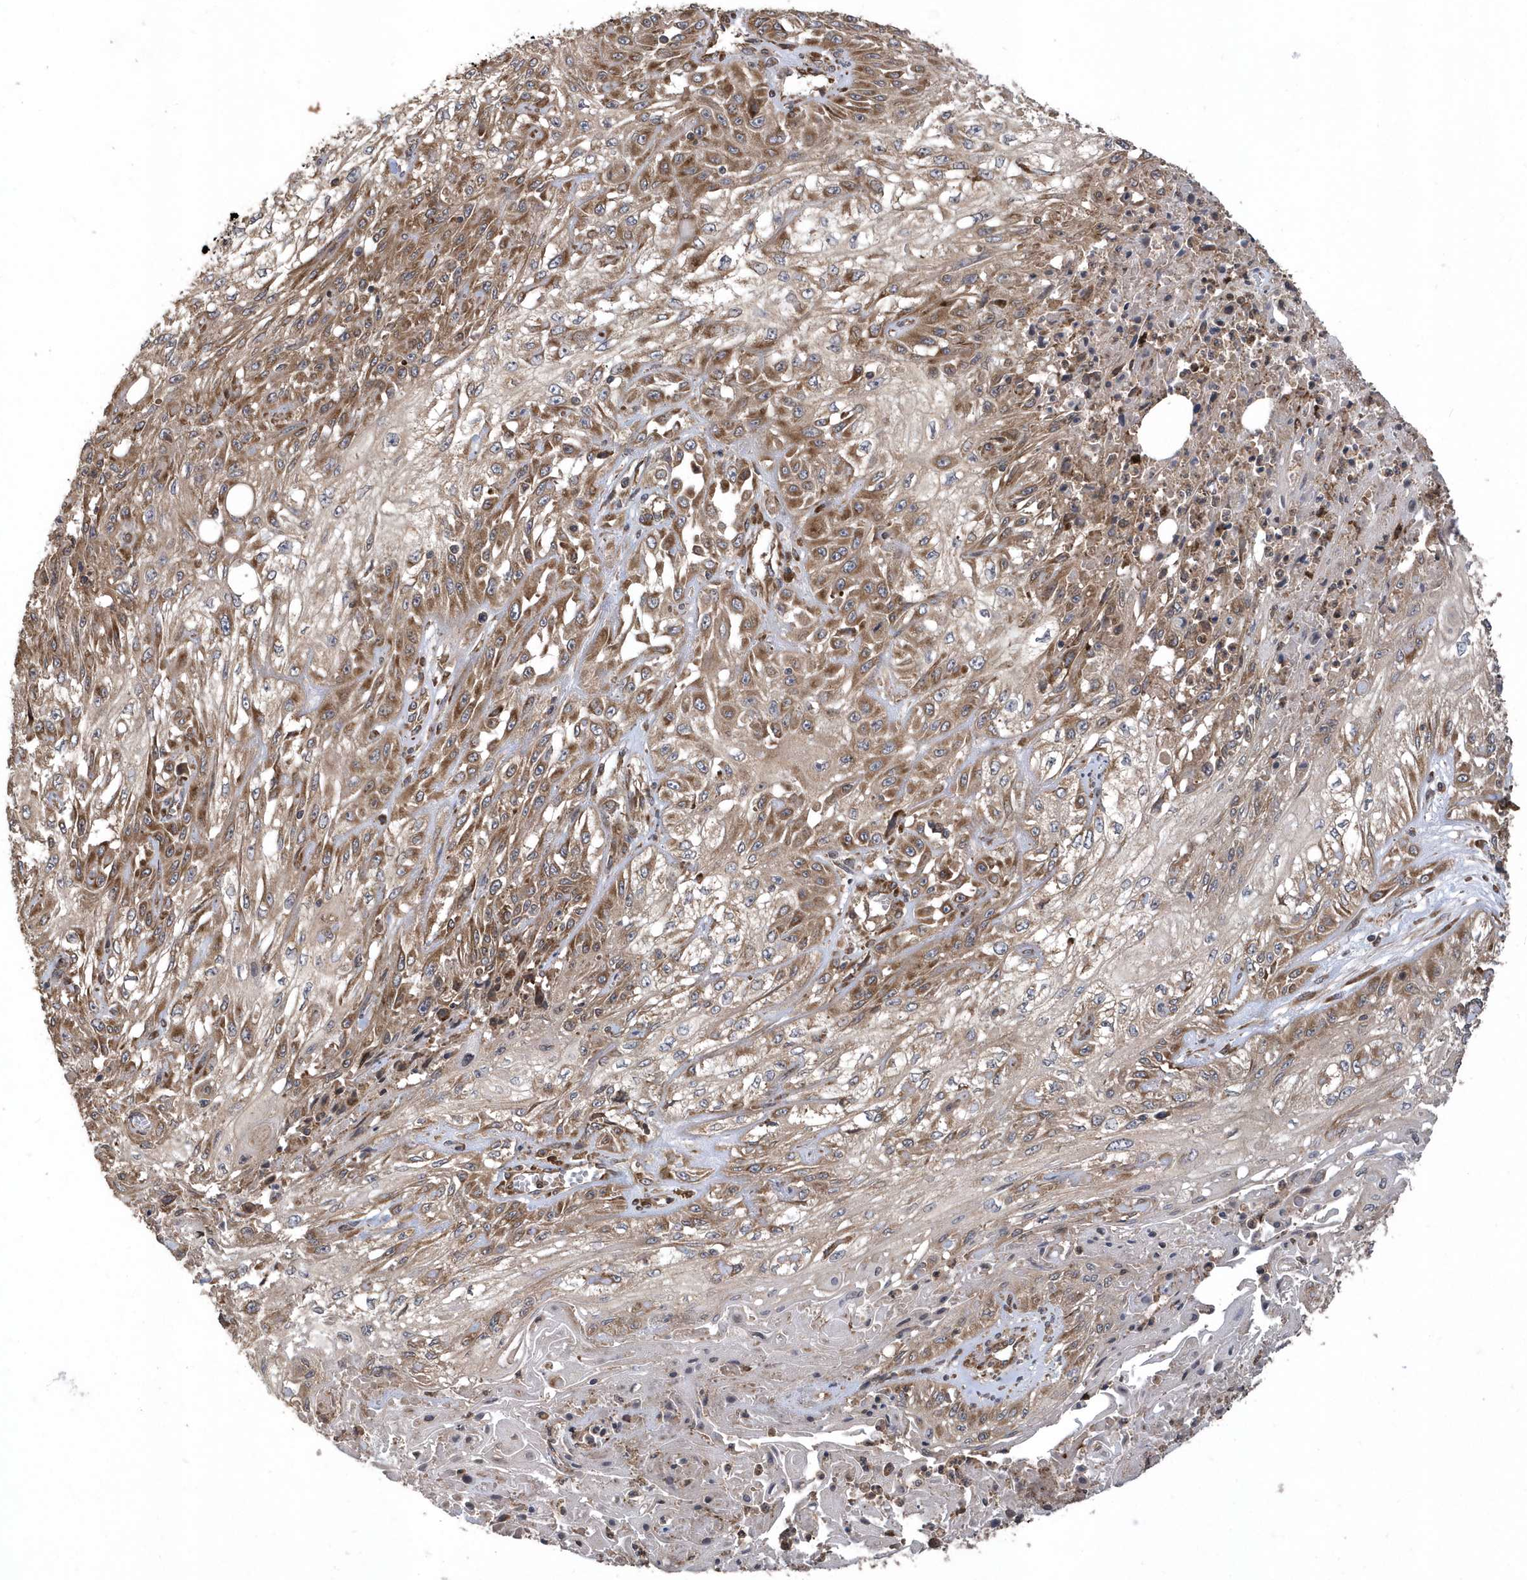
{"staining": {"intensity": "moderate", "quantity": ">75%", "location": "cytoplasmic/membranous"}, "tissue": "skin cancer", "cell_type": "Tumor cells", "image_type": "cancer", "snomed": [{"axis": "morphology", "description": "Squamous cell carcinoma, NOS"}, {"axis": "morphology", "description": "Squamous cell carcinoma, metastatic, NOS"}, {"axis": "topography", "description": "Skin"}, {"axis": "topography", "description": "Lymph node"}], "caption": "A brown stain highlights moderate cytoplasmic/membranous expression of a protein in metastatic squamous cell carcinoma (skin) tumor cells. (Brightfield microscopy of DAB IHC at high magnification).", "gene": "WASHC5", "patient": {"sex": "male", "age": 75}}